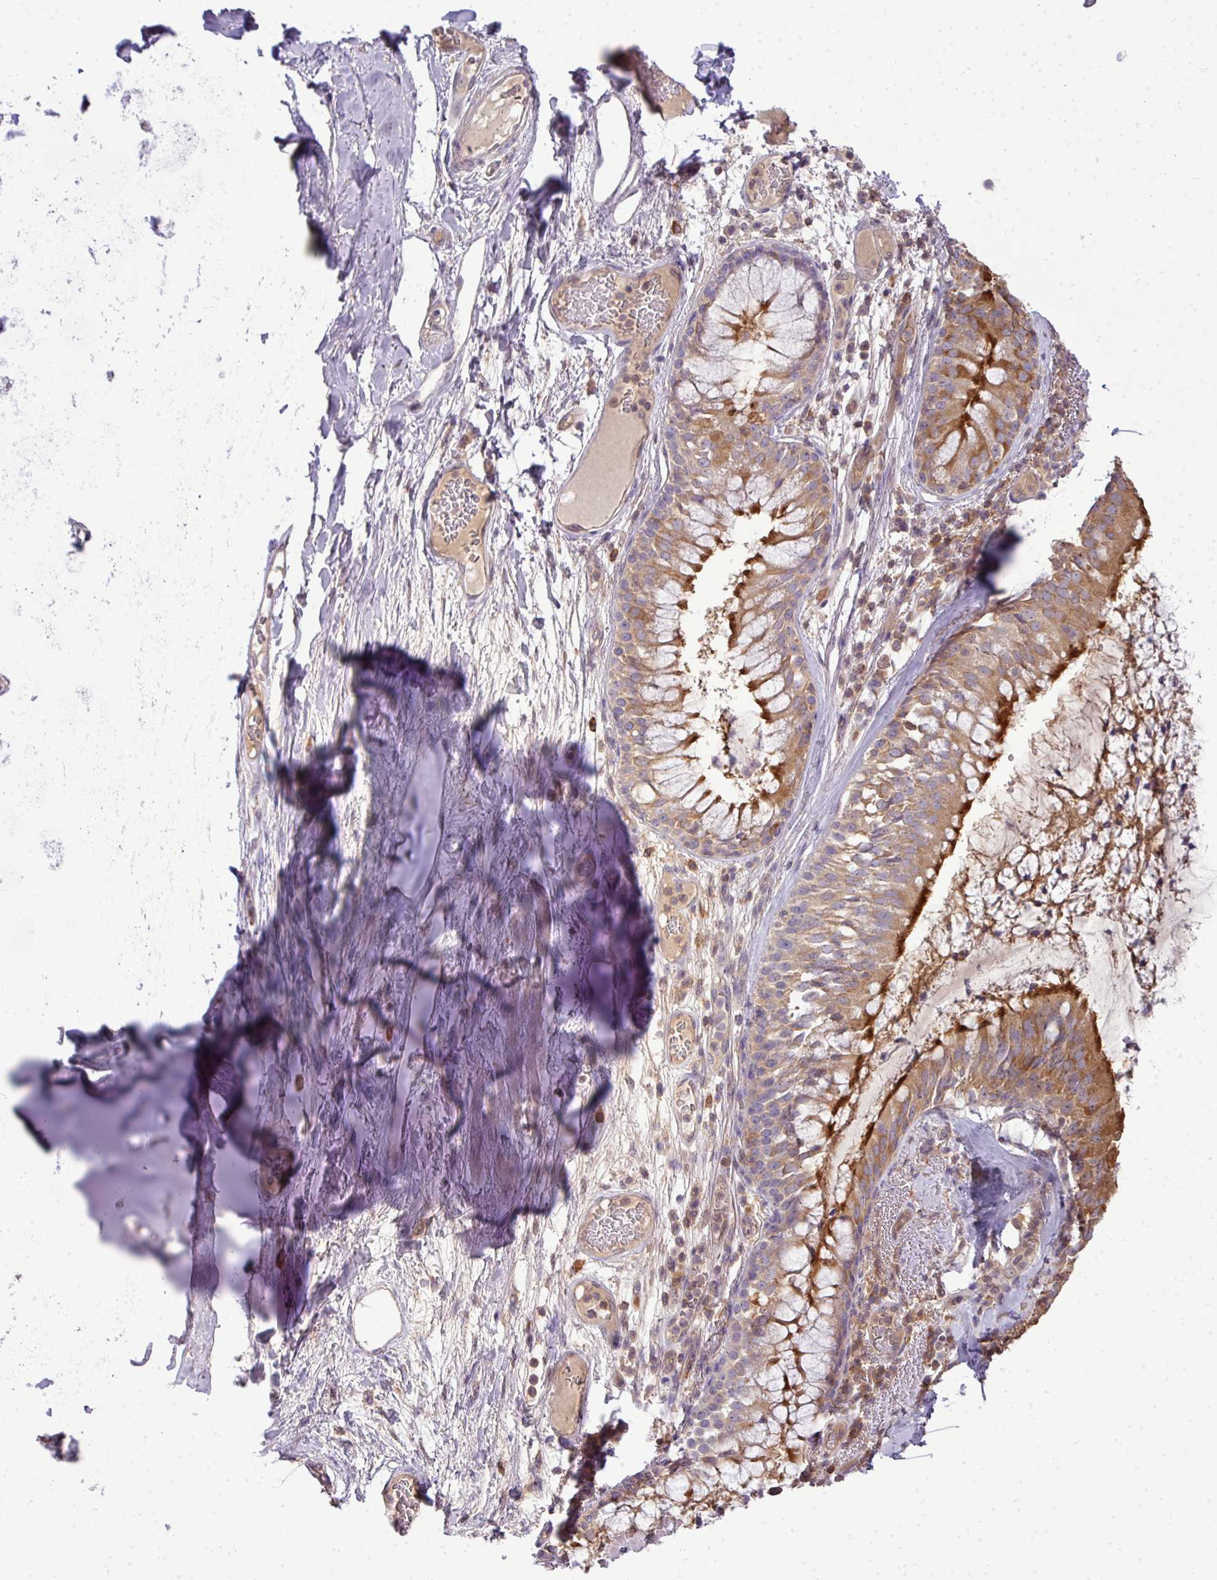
{"staining": {"intensity": "strong", "quantity": "25%-75%", "location": "cytoplasmic/membranous"}, "tissue": "bronchus", "cell_type": "Respiratory epithelial cells", "image_type": "normal", "snomed": [{"axis": "morphology", "description": "Normal tissue, NOS"}, {"axis": "topography", "description": "Cartilage tissue"}, {"axis": "topography", "description": "Bronchus"}], "caption": "Immunohistochemistry of unremarkable human bronchus exhibits high levels of strong cytoplasmic/membranous staining in about 25%-75% of respiratory epithelial cells.", "gene": "STAT5A", "patient": {"sex": "male", "age": 63}}